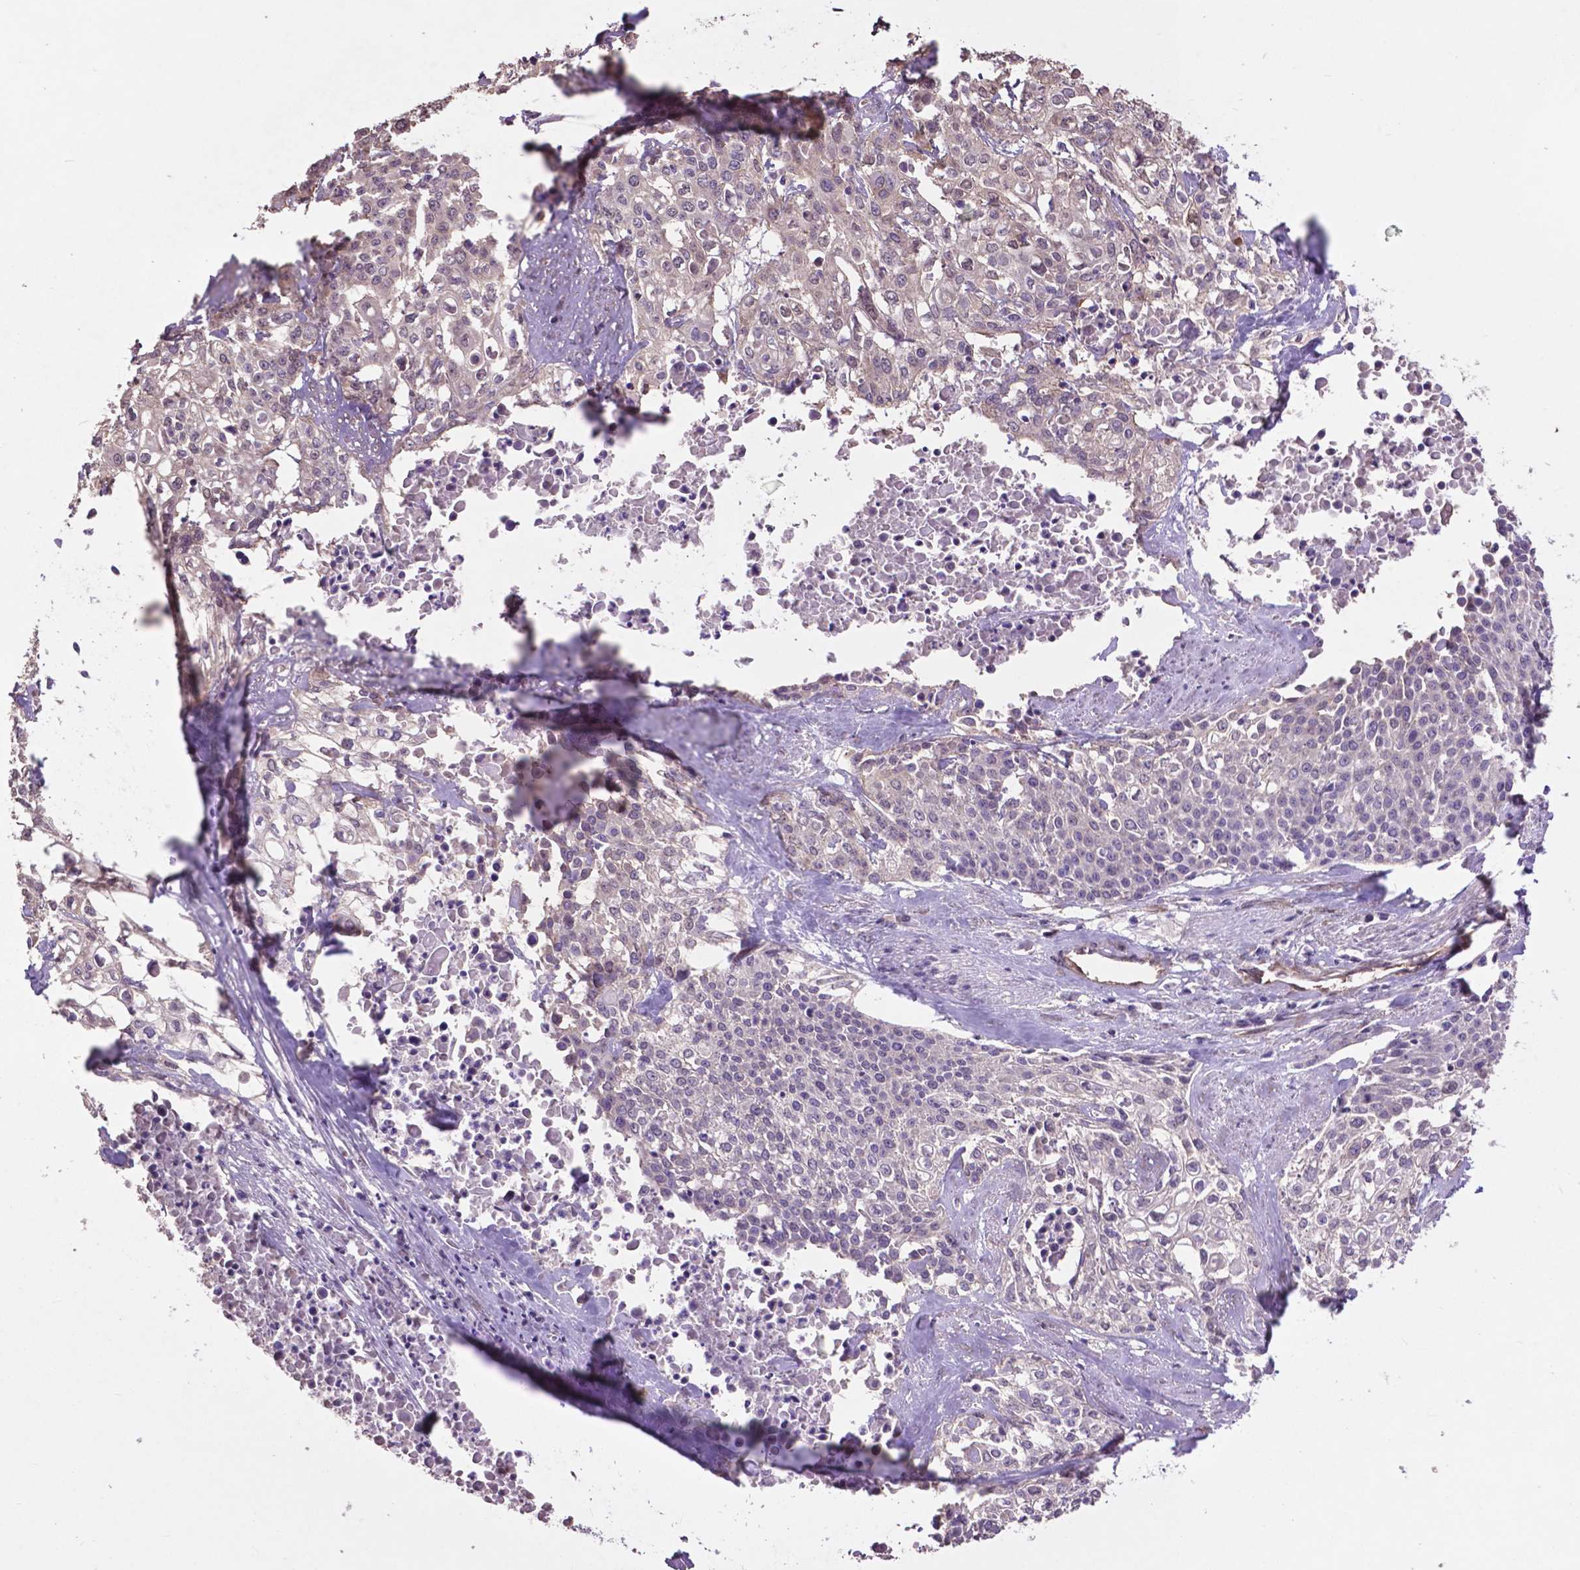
{"staining": {"intensity": "negative", "quantity": "none", "location": "none"}, "tissue": "cervical cancer", "cell_type": "Tumor cells", "image_type": "cancer", "snomed": [{"axis": "morphology", "description": "Squamous cell carcinoma, NOS"}, {"axis": "topography", "description": "Cervix"}], "caption": "Tumor cells show no significant expression in cervical squamous cell carcinoma. (DAB (3,3'-diaminobenzidine) immunohistochemistry (IHC) with hematoxylin counter stain).", "gene": "PDLIM1", "patient": {"sex": "female", "age": 39}}